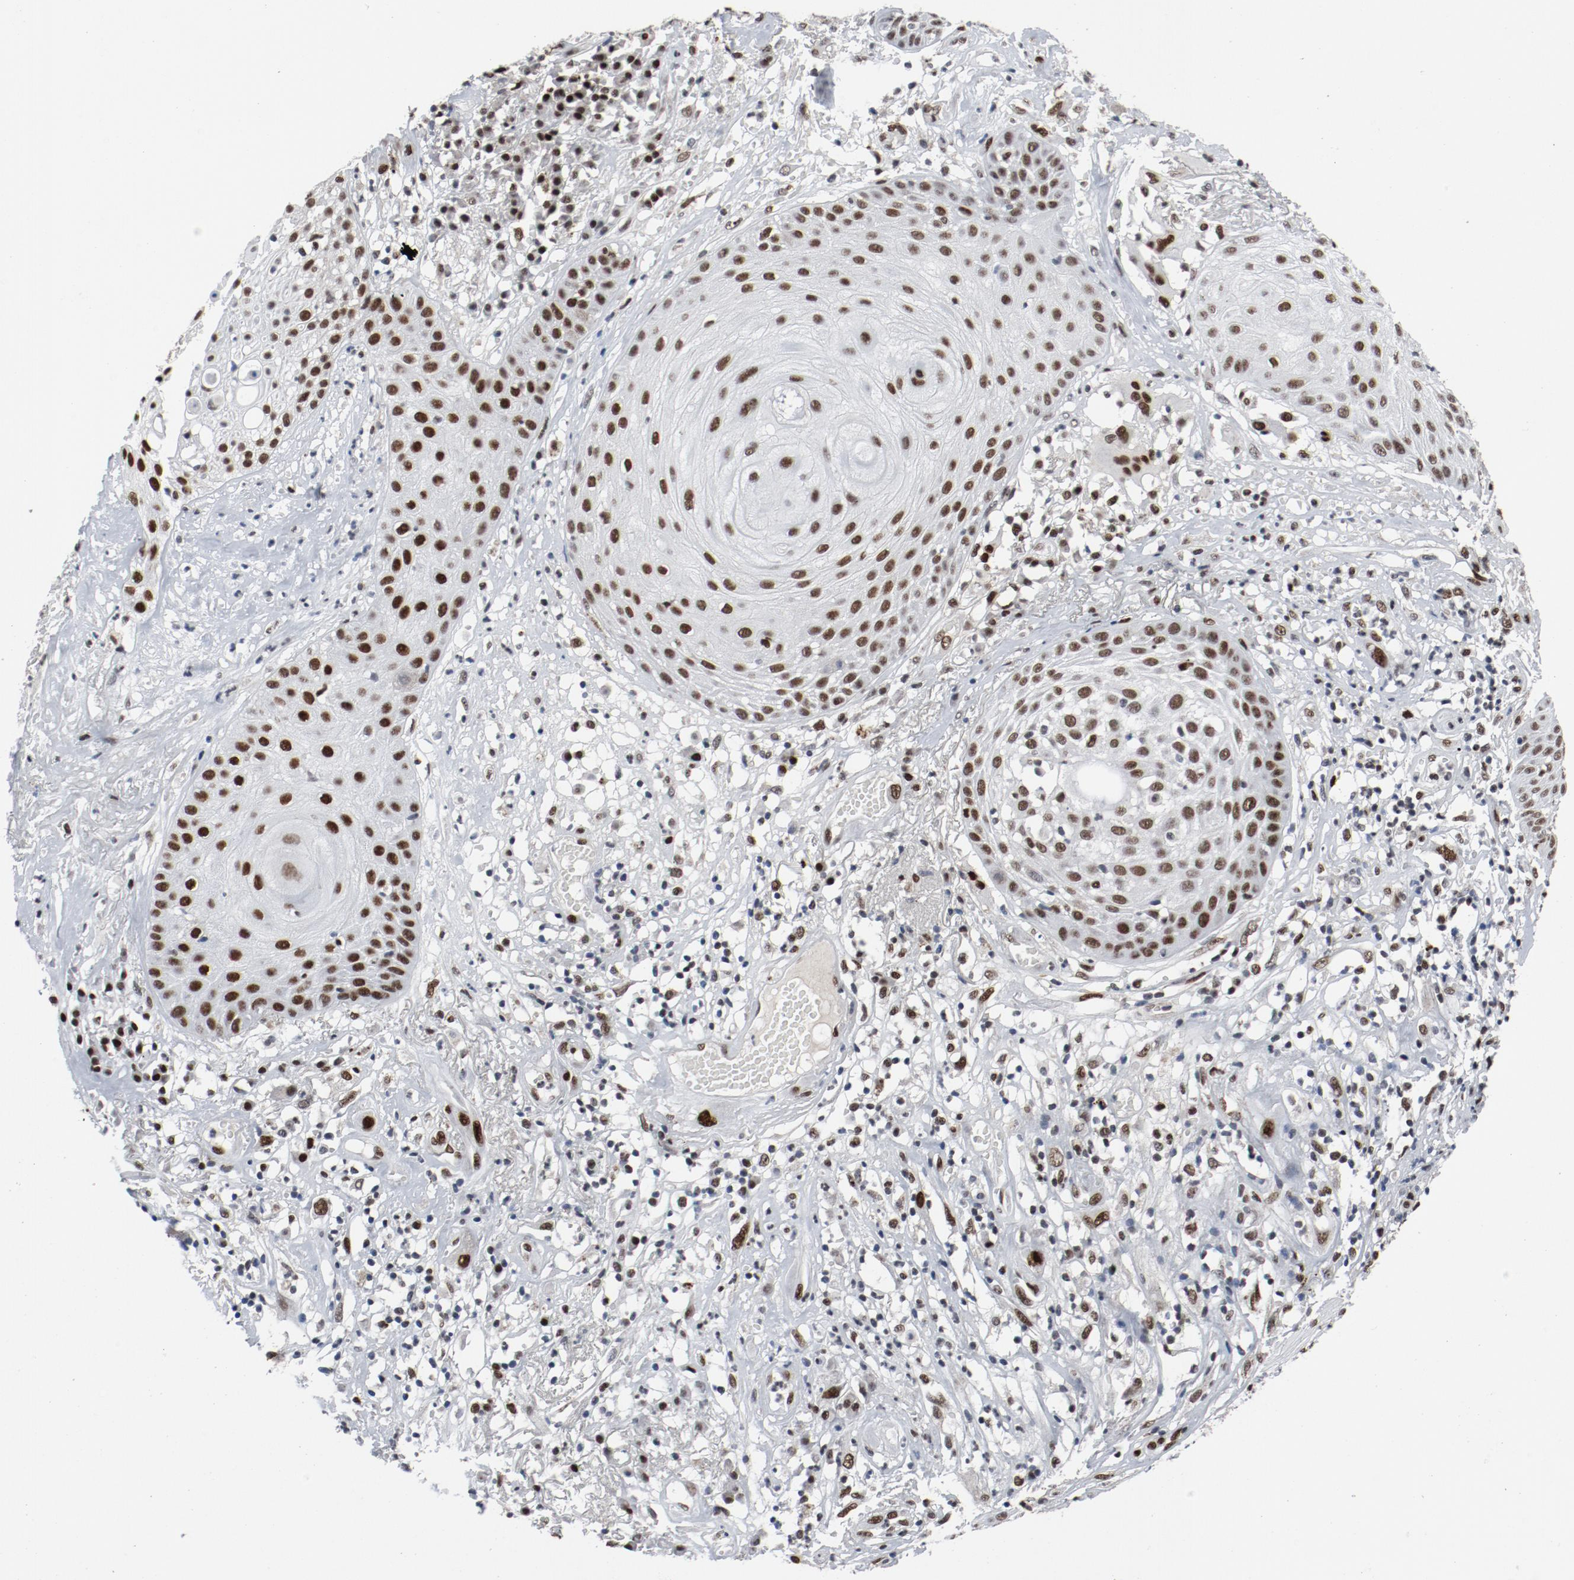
{"staining": {"intensity": "strong", "quantity": ">75%", "location": "nuclear"}, "tissue": "skin cancer", "cell_type": "Tumor cells", "image_type": "cancer", "snomed": [{"axis": "morphology", "description": "Squamous cell carcinoma, NOS"}, {"axis": "topography", "description": "Skin"}], "caption": "Protein staining of squamous cell carcinoma (skin) tissue reveals strong nuclear staining in about >75% of tumor cells.", "gene": "JMJD6", "patient": {"sex": "male", "age": 65}}